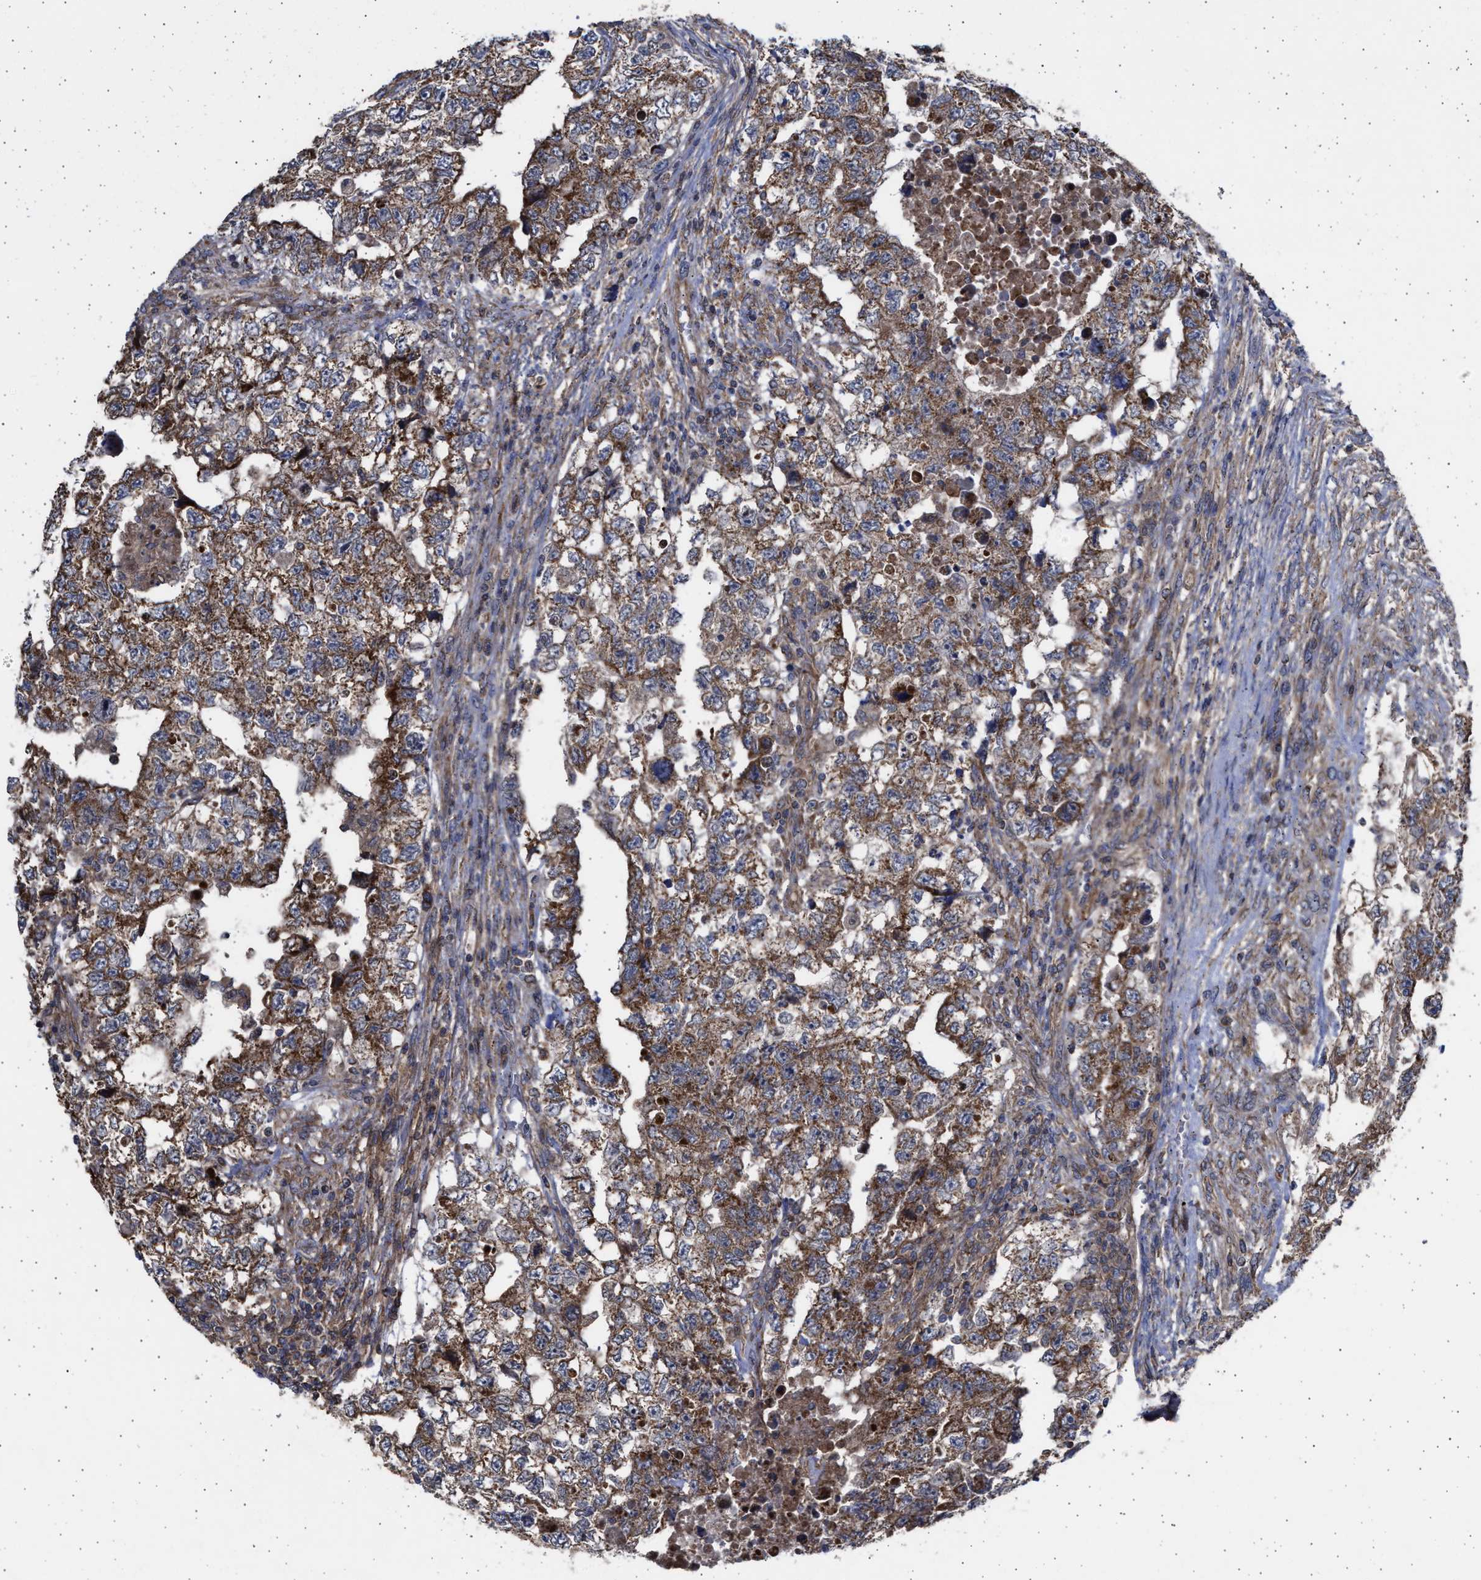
{"staining": {"intensity": "strong", "quantity": ">75%", "location": "cytoplasmic/membranous"}, "tissue": "testis cancer", "cell_type": "Tumor cells", "image_type": "cancer", "snomed": [{"axis": "morphology", "description": "Carcinoma, Embryonal, NOS"}, {"axis": "topography", "description": "Testis"}], "caption": "Testis cancer (embryonal carcinoma) tissue demonstrates strong cytoplasmic/membranous staining in approximately >75% of tumor cells, visualized by immunohistochemistry. (Brightfield microscopy of DAB IHC at high magnification).", "gene": "TTC19", "patient": {"sex": "male", "age": 36}}